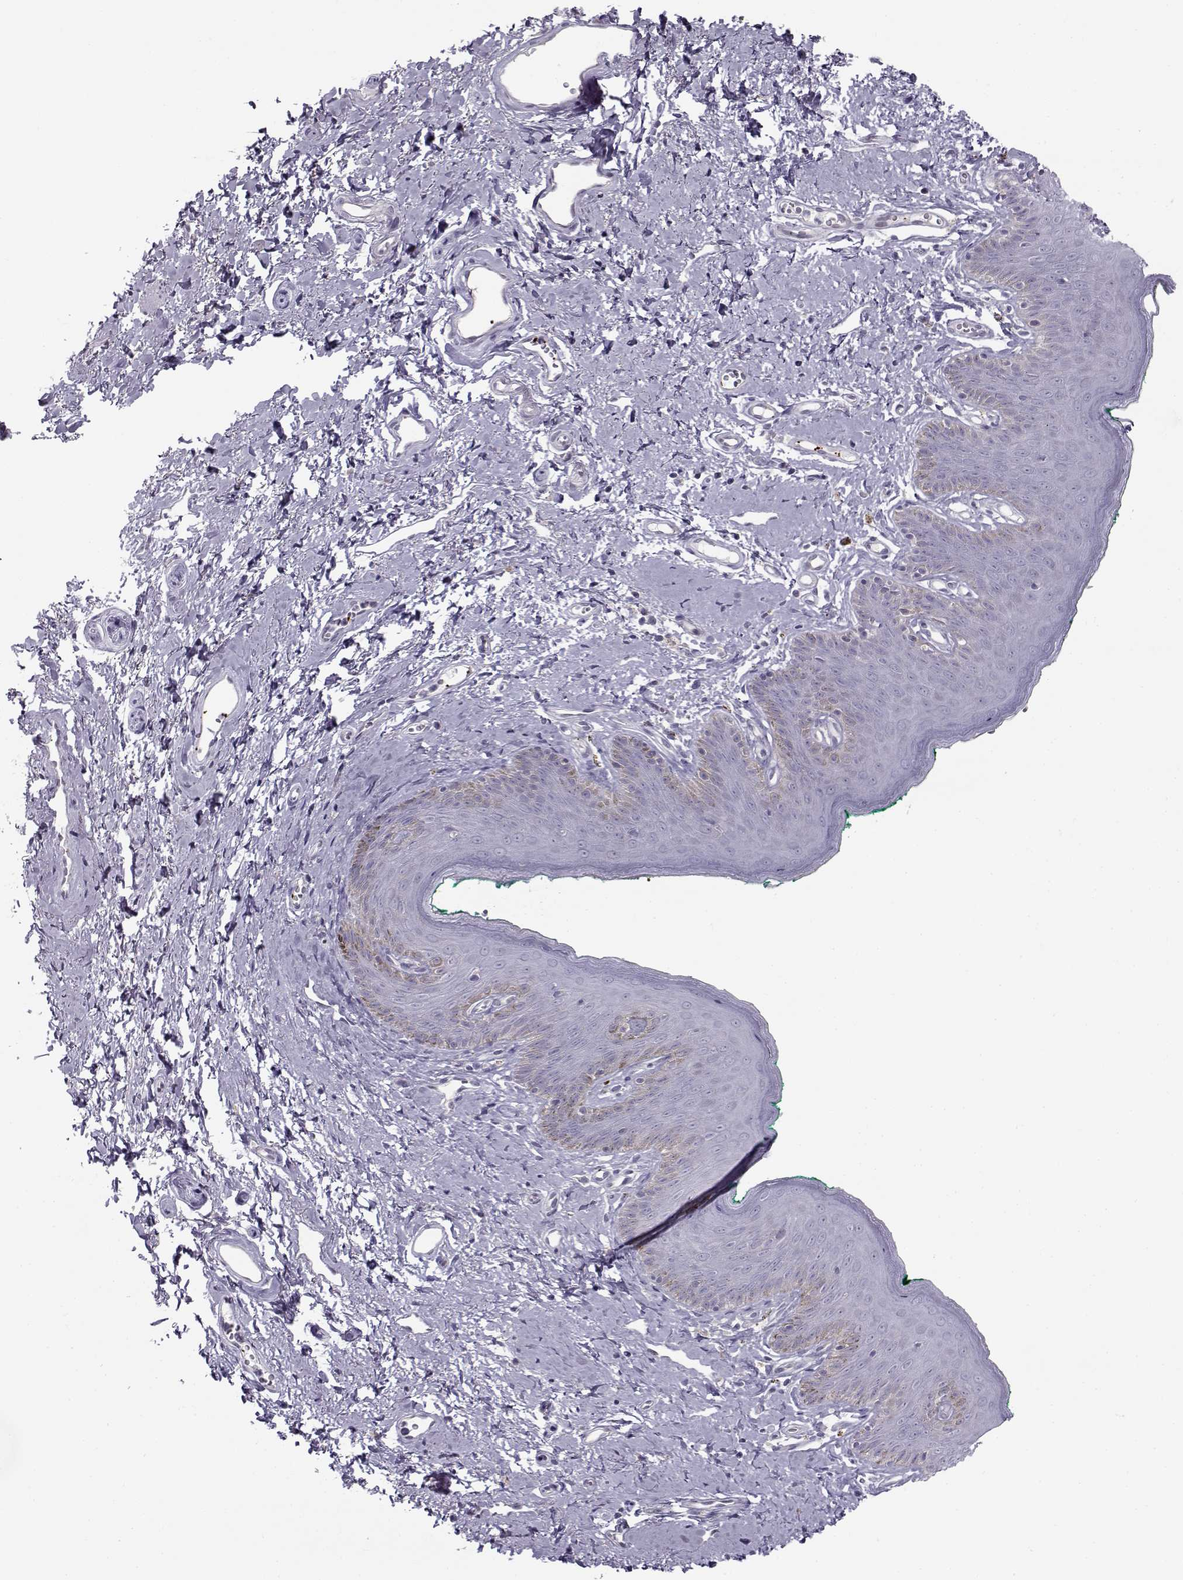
{"staining": {"intensity": "negative", "quantity": "none", "location": "none"}, "tissue": "skin", "cell_type": "Epidermal cells", "image_type": "normal", "snomed": [{"axis": "morphology", "description": "Normal tissue, NOS"}, {"axis": "topography", "description": "Vulva"}], "caption": "The immunohistochemistry photomicrograph has no significant positivity in epidermal cells of skin.", "gene": "KLF17", "patient": {"sex": "female", "age": 66}}